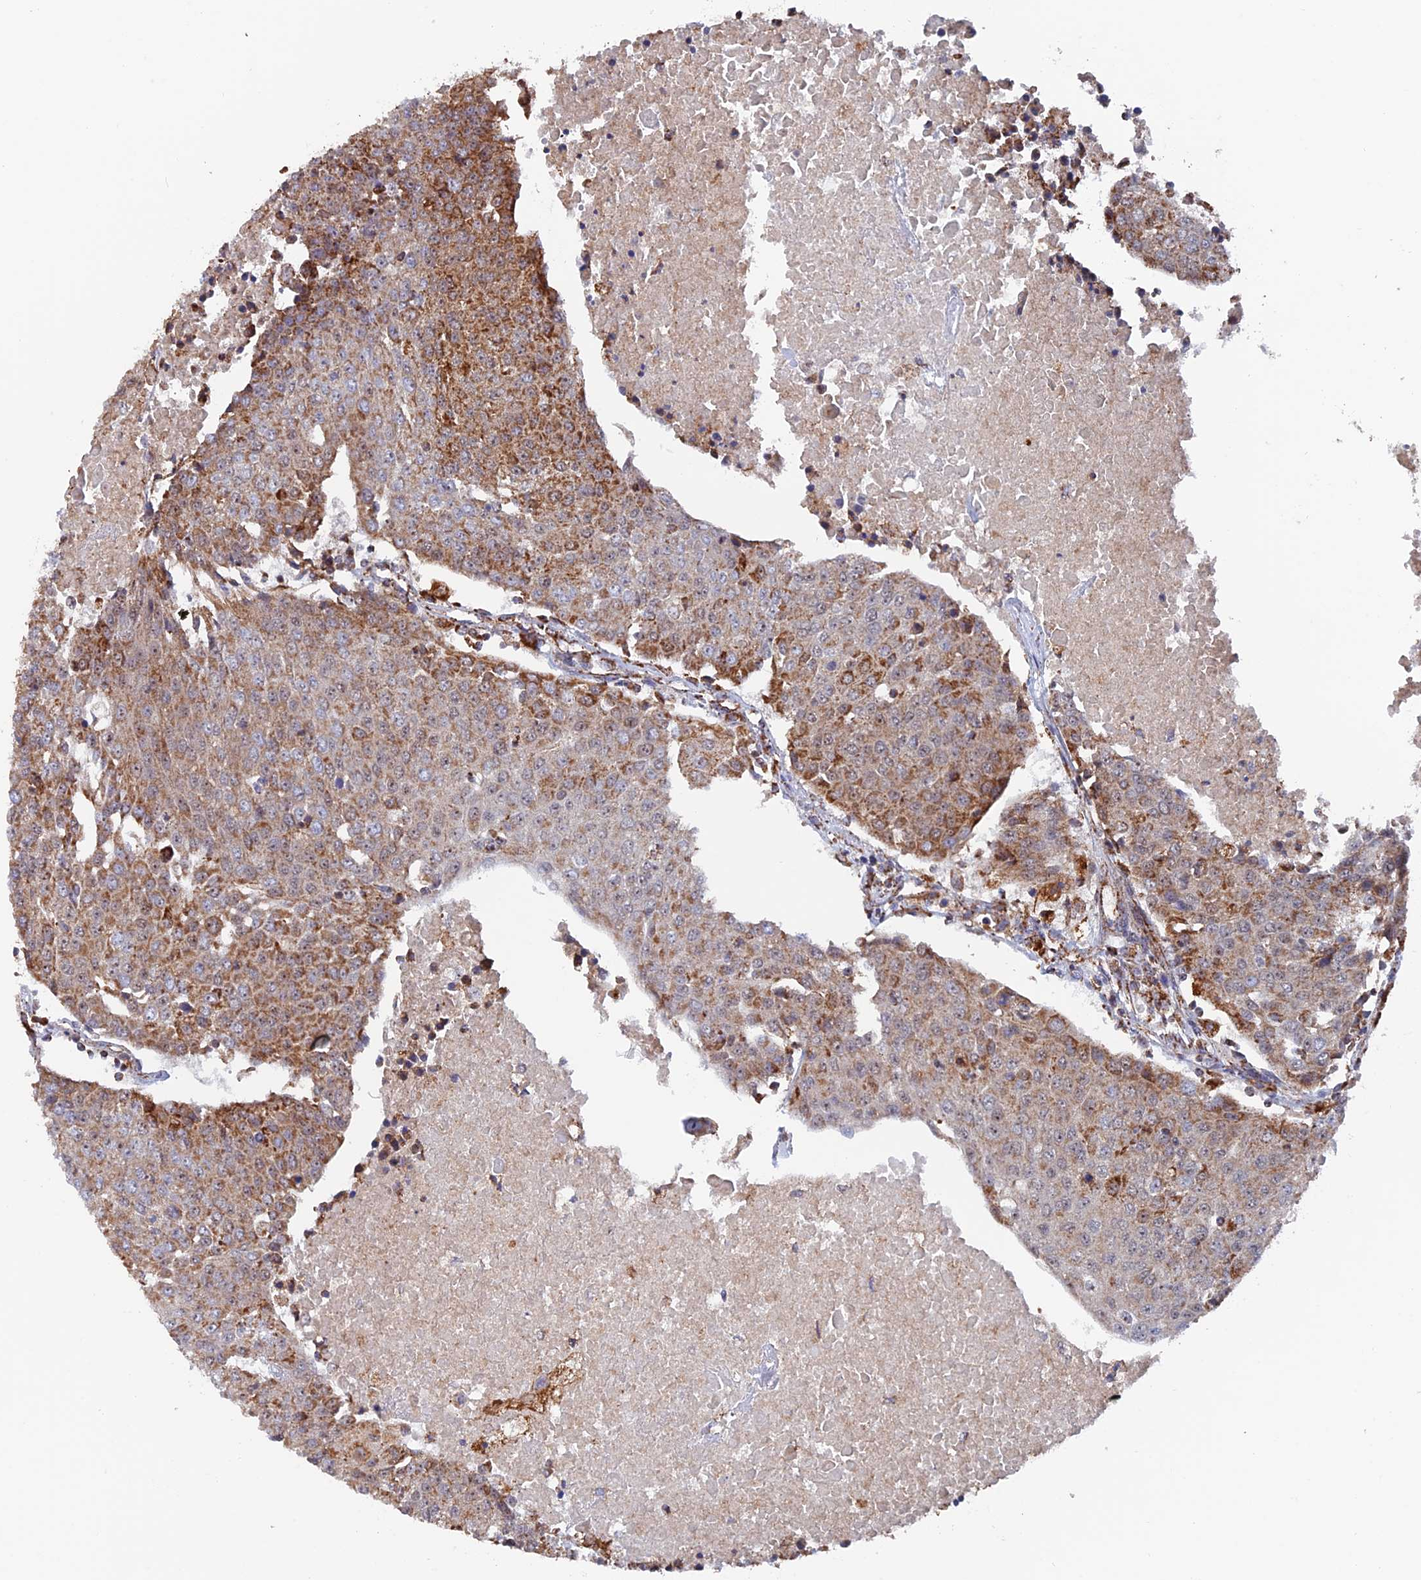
{"staining": {"intensity": "moderate", "quantity": "25%-75%", "location": "cytoplasmic/membranous"}, "tissue": "urothelial cancer", "cell_type": "Tumor cells", "image_type": "cancer", "snomed": [{"axis": "morphology", "description": "Urothelial carcinoma, High grade"}, {"axis": "topography", "description": "Urinary bladder"}], "caption": "A photomicrograph showing moderate cytoplasmic/membranous expression in about 25%-75% of tumor cells in urothelial carcinoma (high-grade), as visualized by brown immunohistochemical staining.", "gene": "DTYMK", "patient": {"sex": "female", "age": 85}}